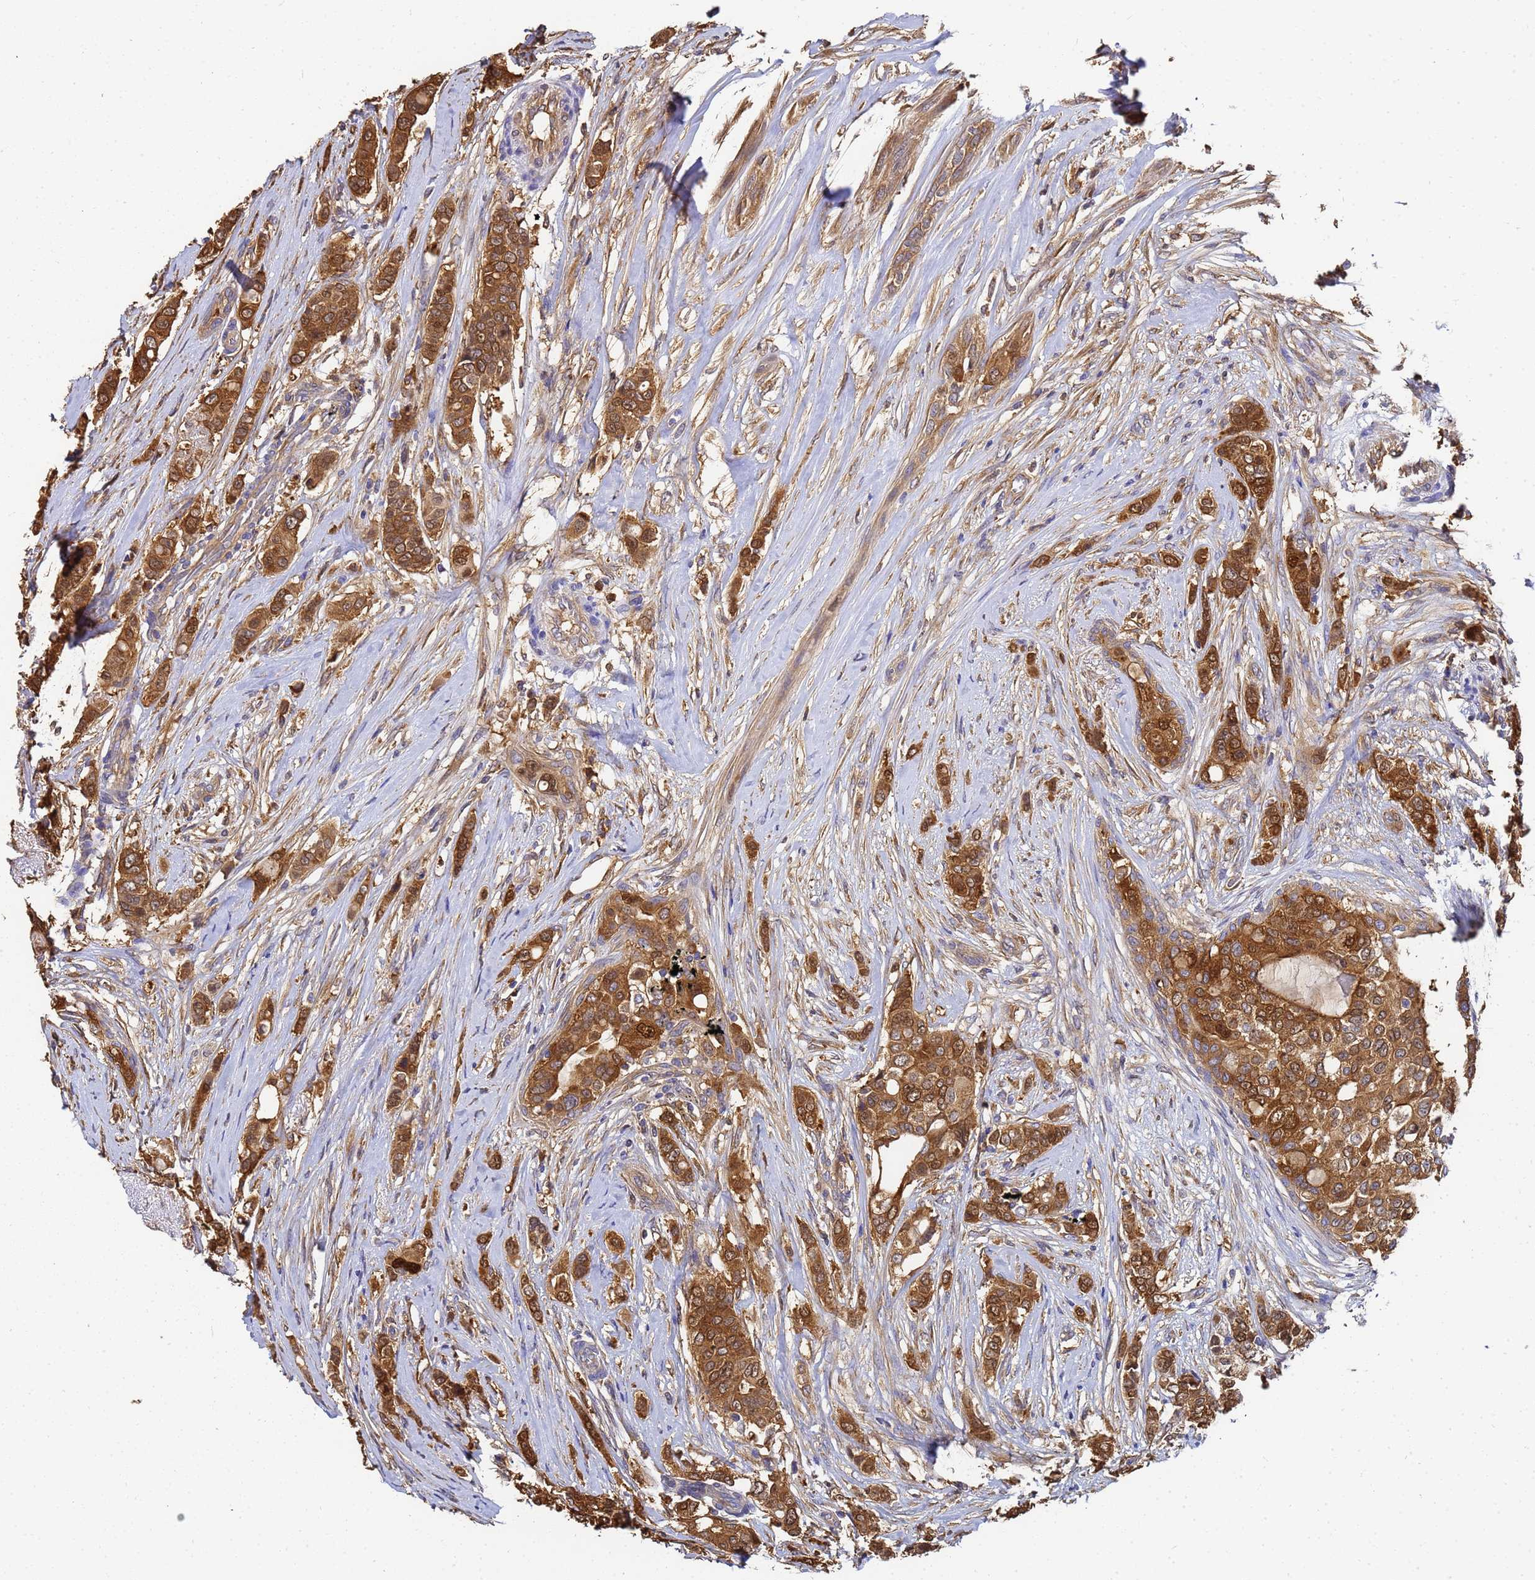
{"staining": {"intensity": "moderate", "quantity": ">75%", "location": "cytoplasmic/membranous"}, "tissue": "breast cancer", "cell_type": "Tumor cells", "image_type": "cancer", "snomed": [{"axis": "morphology", "description": "Lobular carcinoma"}, {"axis": "topography", "description": "Breast"}], "caption": "Approximately >75% of tumor cells in breast cancer (lobular carcinoma) exhibit moderate cytoplasmic/membranous protein positivity as visualized by brown immunohistochemical staining.", "gene": "NME1-NME2", "patient": {"sex": "female", "age": 51}}